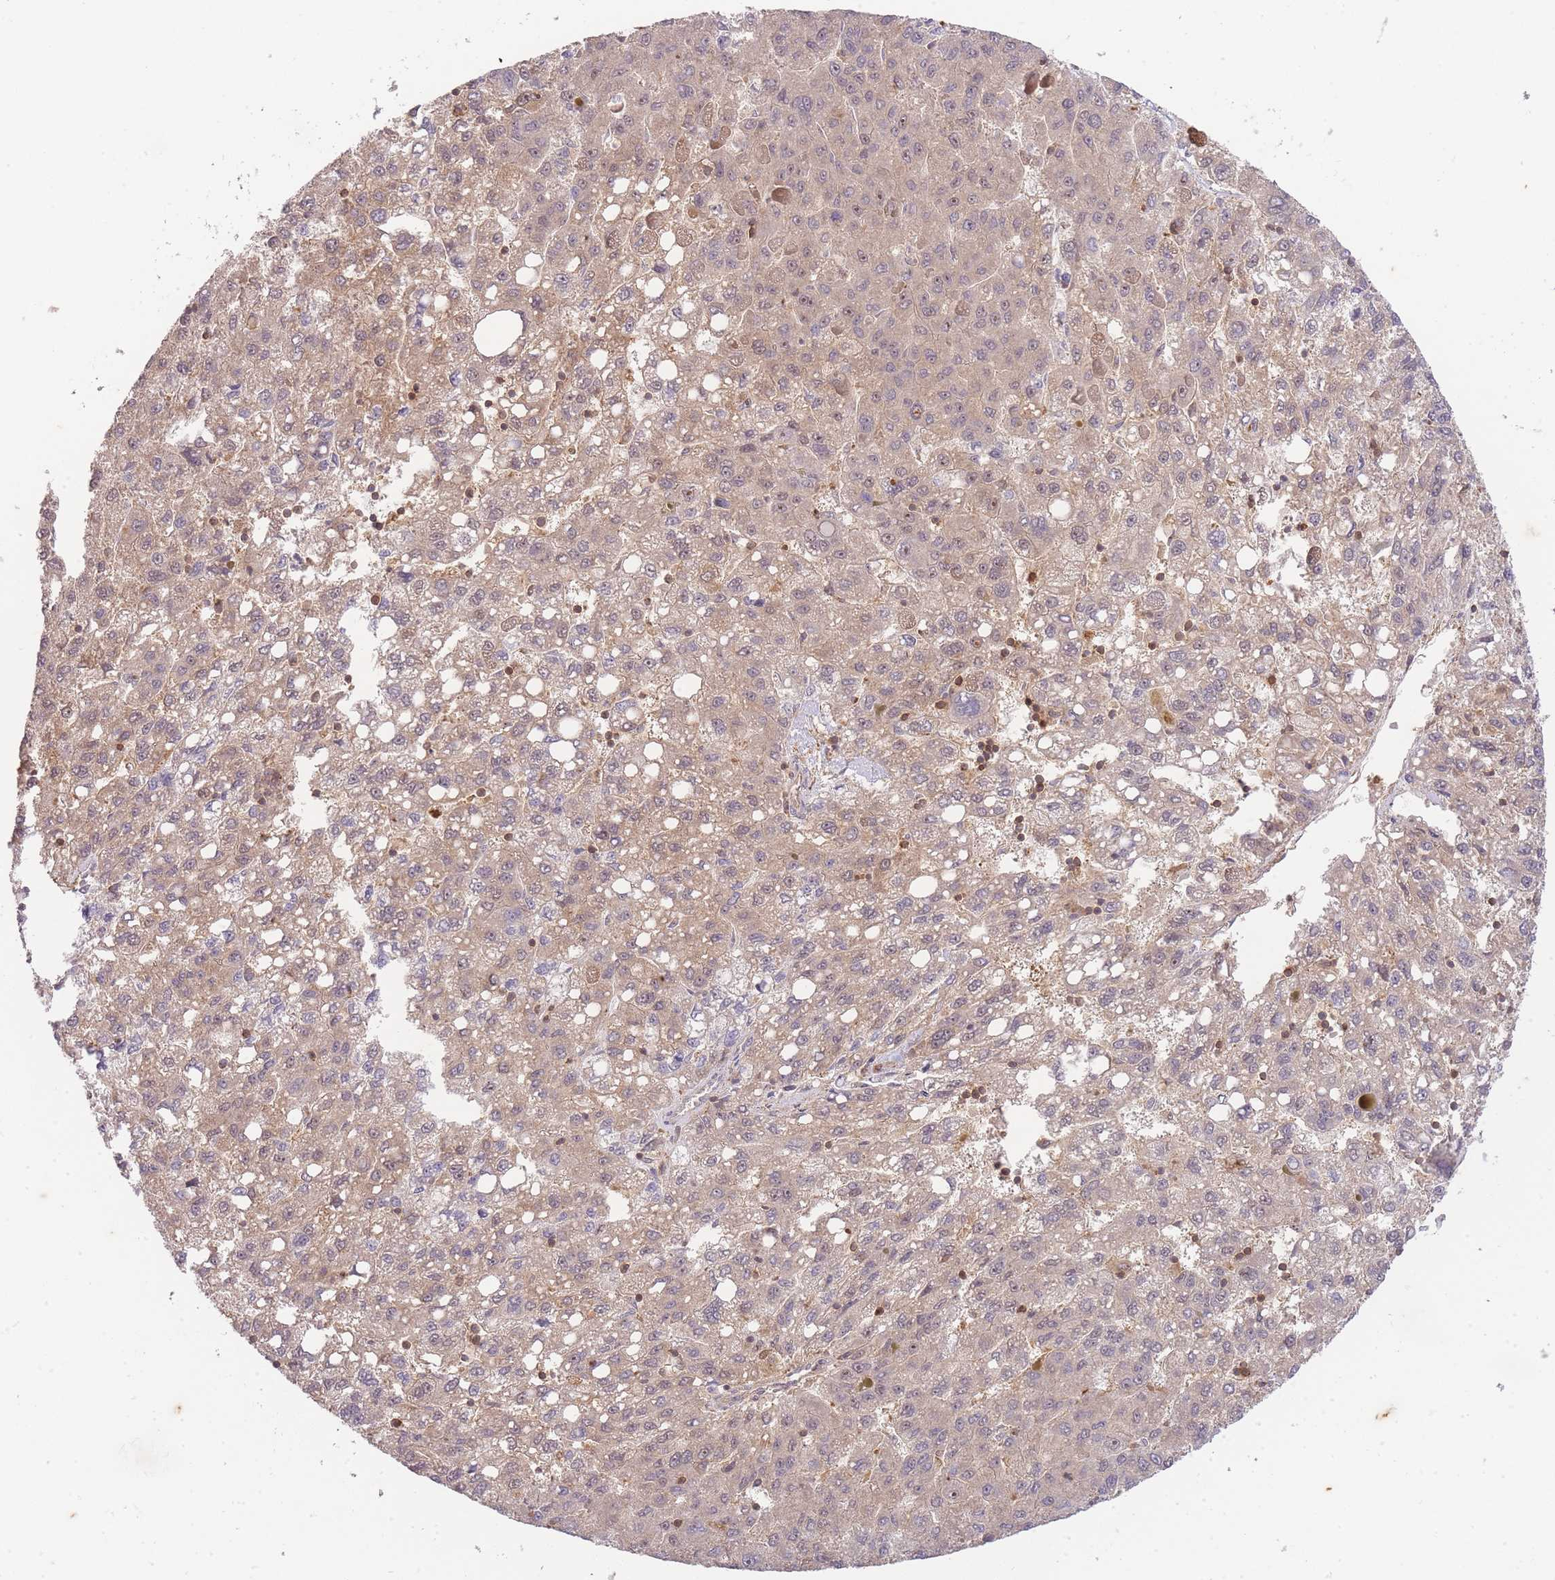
{"staining": {"intensity": "weak", "quantity": "25%-75%", "location": "cytoplasmic/membranous,nuclear"}, "tissue": "liver cancer", "cell_type": "Tumor cells", "image_type": "cancer", "snomed": [{"axis": "morphology", "description": "Carcinoma, Hepatocellular, NOS"}, {"axis": "topography", "description": "Liver"}], "caption": "IHC histopathology image of neoplastic tissue: liver cancer (hepatocellular carcinoma) stained using IHC shows low levels of weak protein expression localized specifically in the cytoplasmic/membranous and nuclear of tumor cells, appearing as a cytoplasmic/membranous and nuclear brown color.", "gene": "ST8SIA4", "patient": {"sex": "female", "age": 82}}